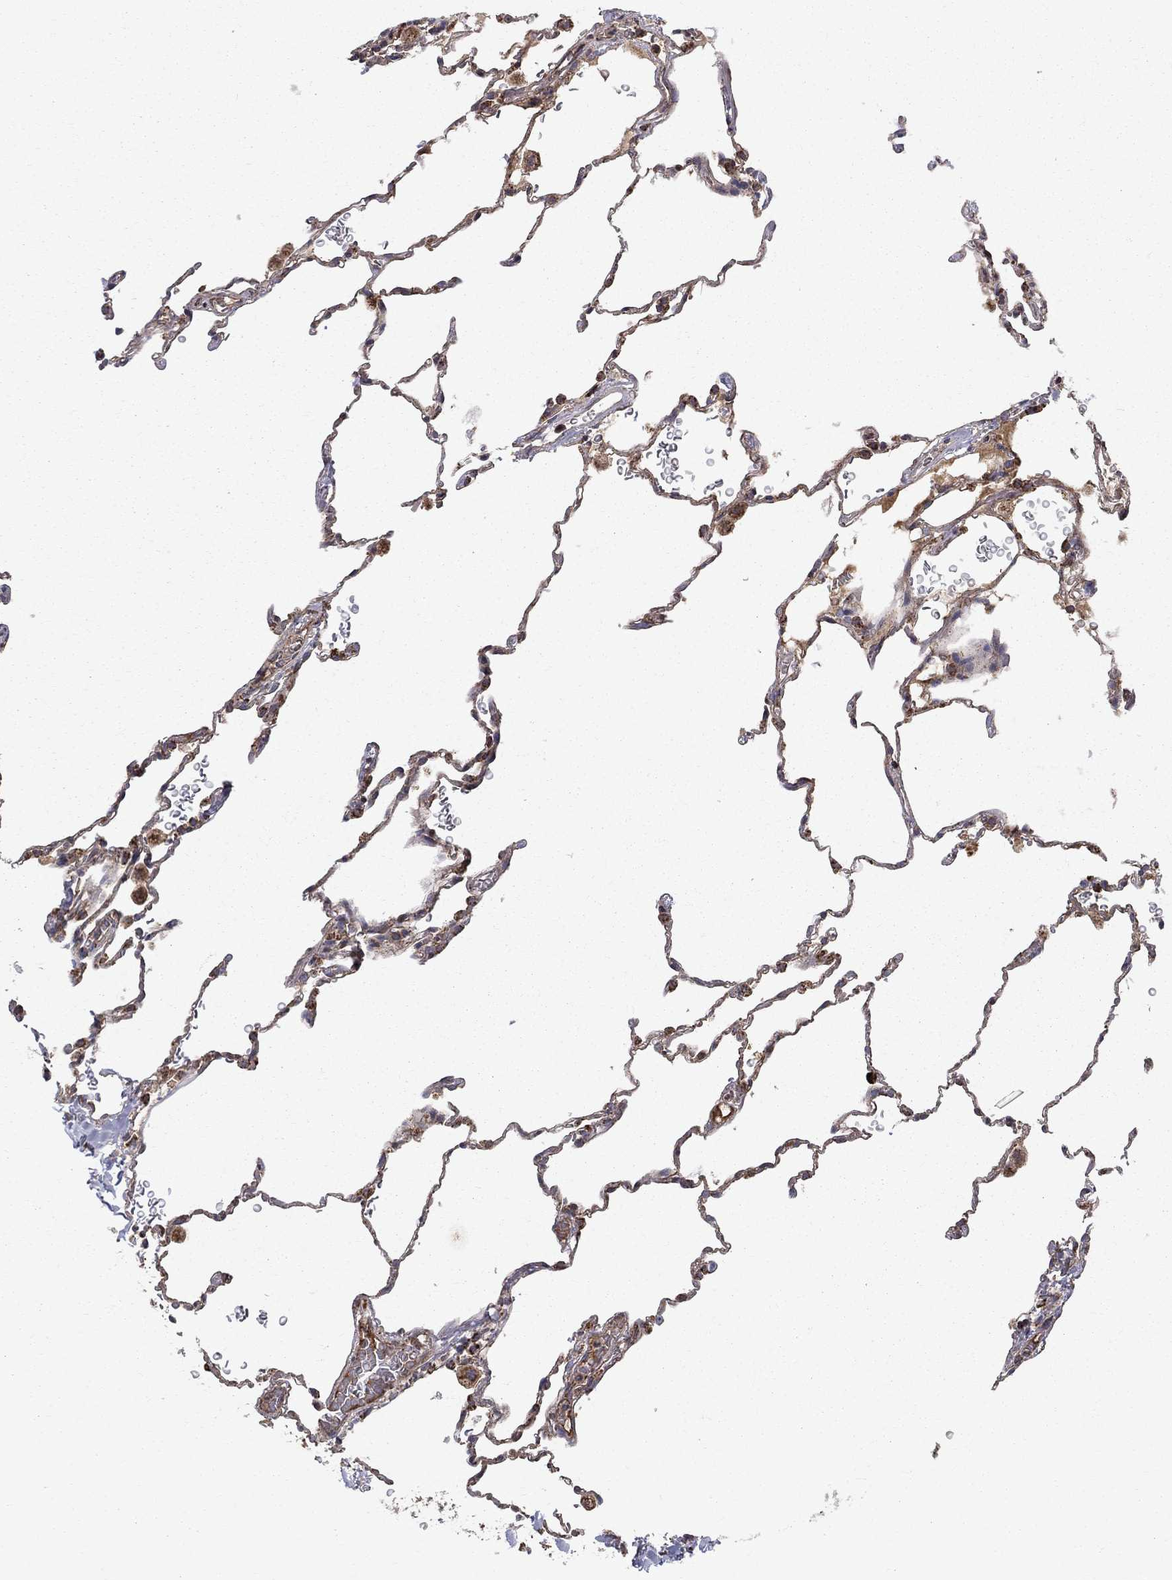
{"staining": {"intensity": "moderate", "quantity": "25%-75%", "location": "cytoplasmic/membranous"}, "tissue": "lung", "cell_type": "Alveolar cells", "image_type": "normal", "snomed": [{"axis": "morphology", "description": "Normal tissue, NOS"}, {"axis": "morphology", "description": "Adenocarcinoma, metastatic, NOS"}, {"axis": "topography", "description": "Lung"}], "caption": "Immunohistochemical staining of normal lung displays medium levels of moderate cytoplasmic/membranous expression in about 25%-75% of alveolar cells.", "gene": "NDUFS8", "patient": {"sex": "male", "age": 45}}